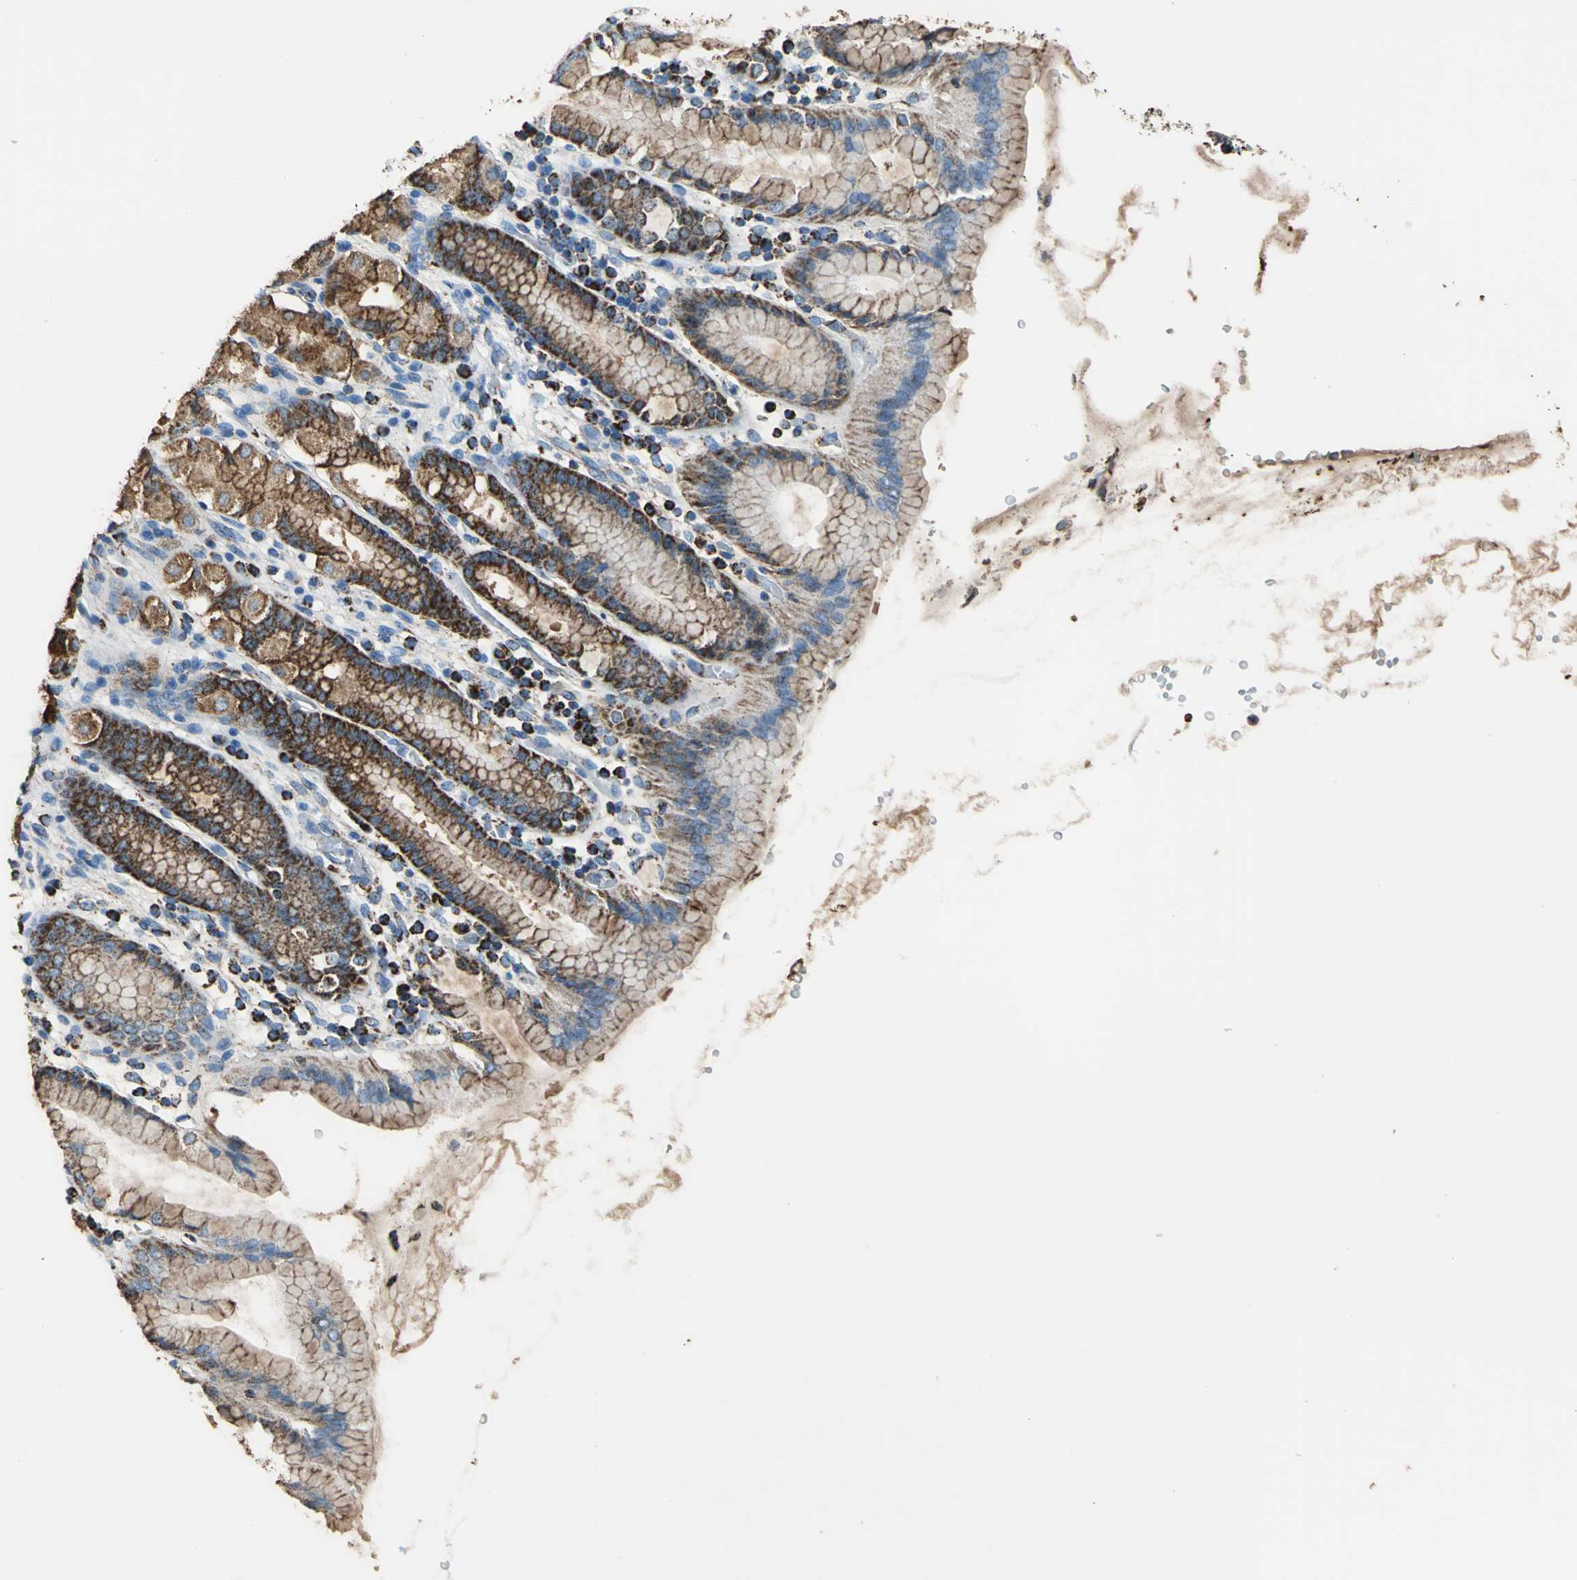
{"staining": {"intensity": "moderate", "quantity": ">75%", "location": "cytoplasmic/membranous"}, "tissue": "stomach", "cell_type": "Glandular cells", "image_type": "normal", "snomed": [{"axis": "morphology", "description": "Normal tissue, NOS"}, {"axis": "topography", "description": "Stomach, upper"}], "caption": "High-magnification brightfield microscopy of benign stomach stained with DAB (3,3'-diaminobenzidine) (brown) and counterstained with hematoxylin (blue). glandular cells exhibit moderate cytoplasmic/membranous expression is appreciated in about>75% of cells. (Stains: DAB (3,3'-diaminobenzidine) in brown, nuclei in blue, Microscopy: brightfield microscopy at high magnification).", "gene": "ECH1", "patient": {"sex": "male", "age": 68}}